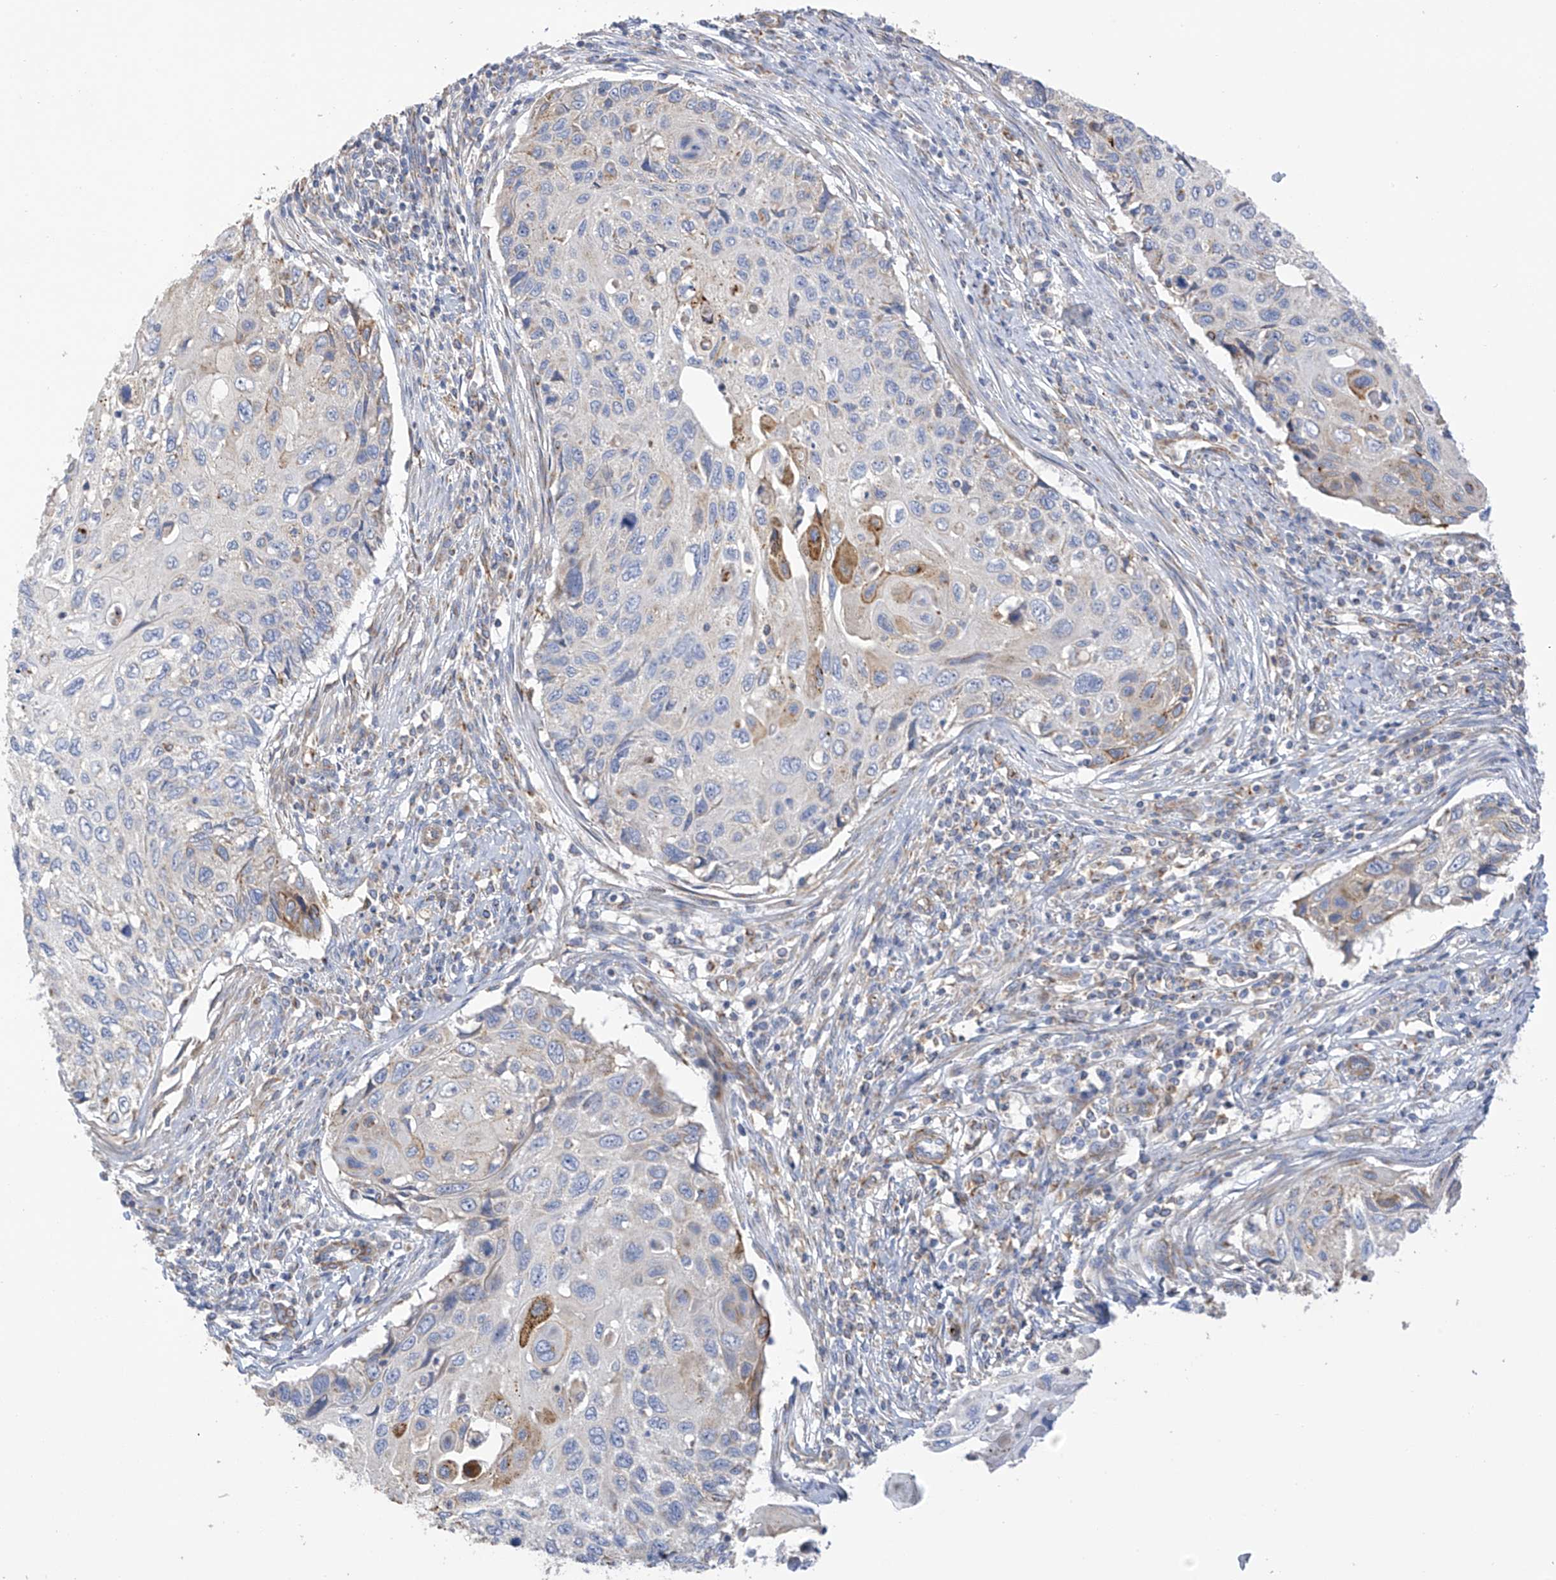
{"staining": {"intensity": "moderate", "quantity": "<25%", "location": "cytoplasmic/membranous"}, "tissue": "cervical cancer", "cell_type": "Tumor cells", "image_type": "cancer", "snomed": [{"axis": "morphology", "description": "Squamous cell carcinoma, NOS"}, {"axis": "topography", "description": "Cervix"}], "caption": "Protein staining shows moderate cytoplasmic/membranous positivity in about <25% of tumor cells in squamous cell carcinoma (cervical).", "gene": "ITM2B", "patient": {"sex": "female", "age": 70}}